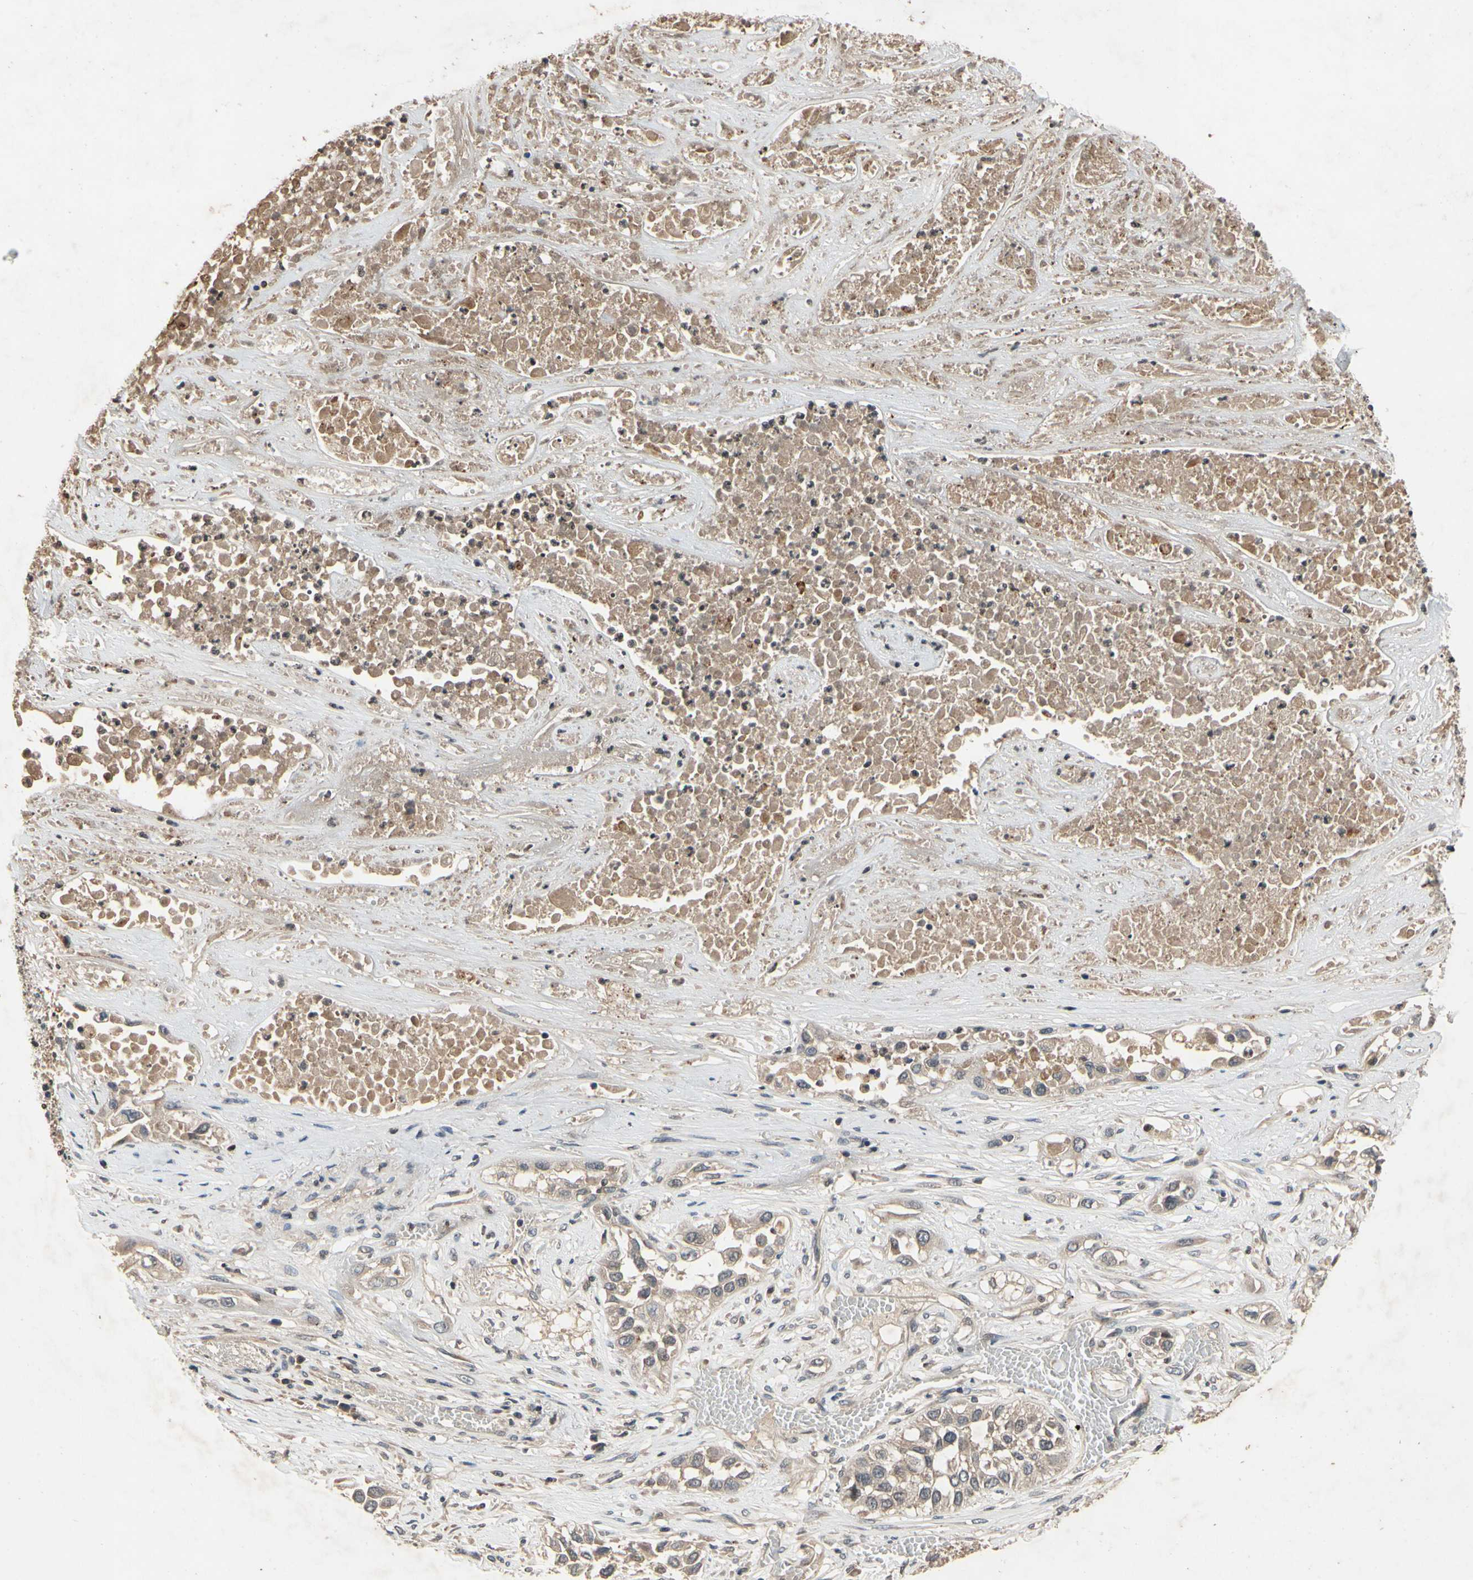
{"staining": {"intensity": "weak", "quantity": ">75%", "location": "cytoplasmic/membranous"}, "tissue": "lung cancer", "cell_type": "Tumor cells", "image_type": "cancer", "snomed": [{"axis": "morphology", "description": "Squamous cell carcinoma, NOS"}, {"axis": "topography", "description": "Lung"}], "caption": "This is an image of IHC staining of squamous cell carcinoma (lung), which shows weak positivity in the cytoplasmic/membranous of tumor cells.", "gene": "DPY19L3", "patient": {"sex": "male", "age": 71}}